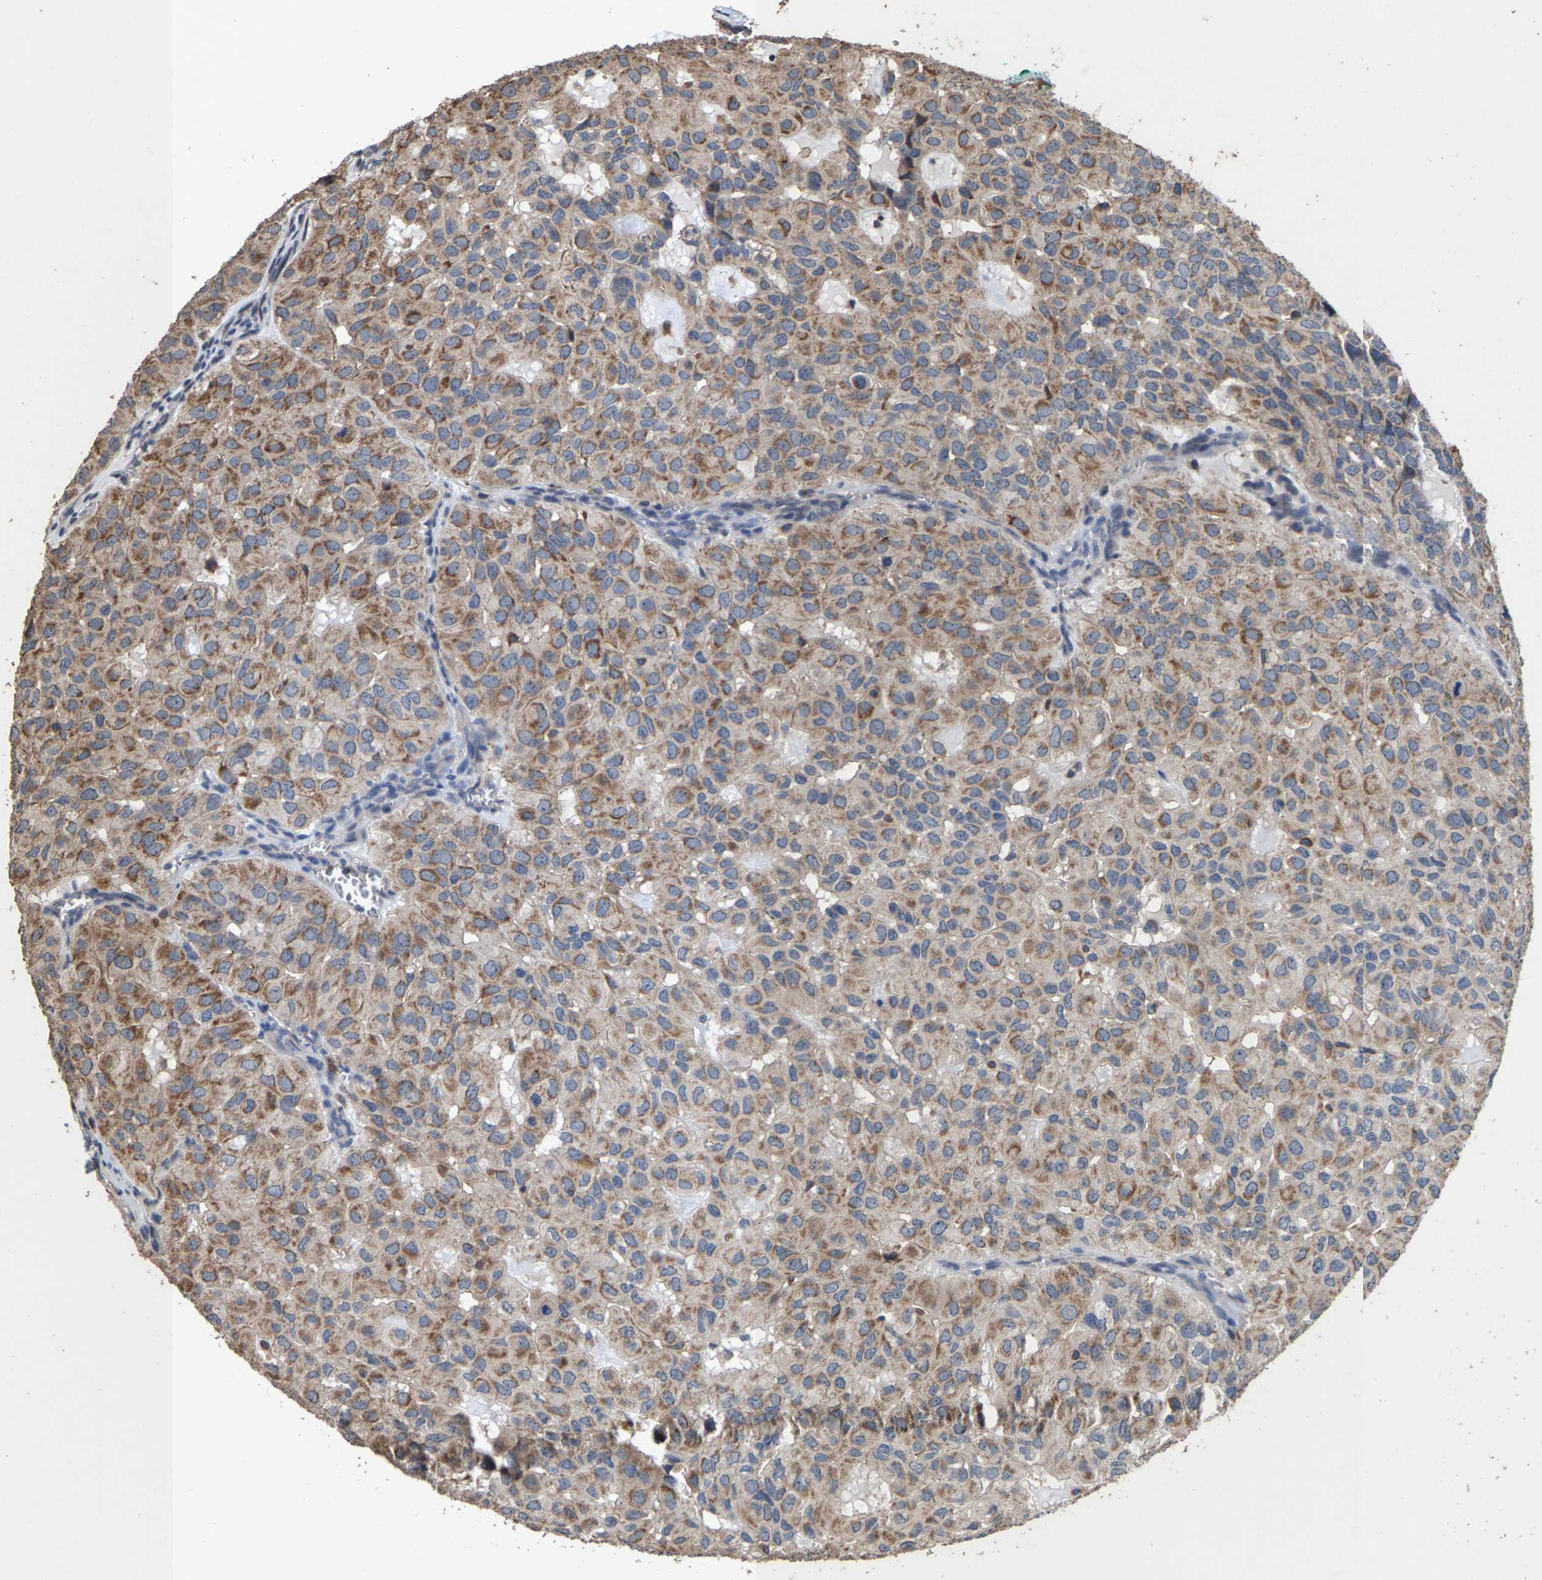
{"staining": {"intensity": "moderate", "quantity": ">75%", "location": "cytoplasmic/membranous"}, "tissue": "head and neck cancer", "cell_type": "Tumor cells", "image_type": "cancer", "snomed": [{"axis": "morphology", "description": "Adenocarcinoma, NOS"}, {"axis": "topography", "description": "Salivary gland, NOS"}, {"axis": "topography", "description": "Head-Neck"}], "caption": "This image shows head and neck adenocarcinoma stained with IHC to label a protein in brown. The cytoplasmic/membranous of tumor cells show moderate positivity for the protein. Nuclei are counter-stained blue.", "gene": "TDRKH", "patient": {"sex": "female", "age": 76}}